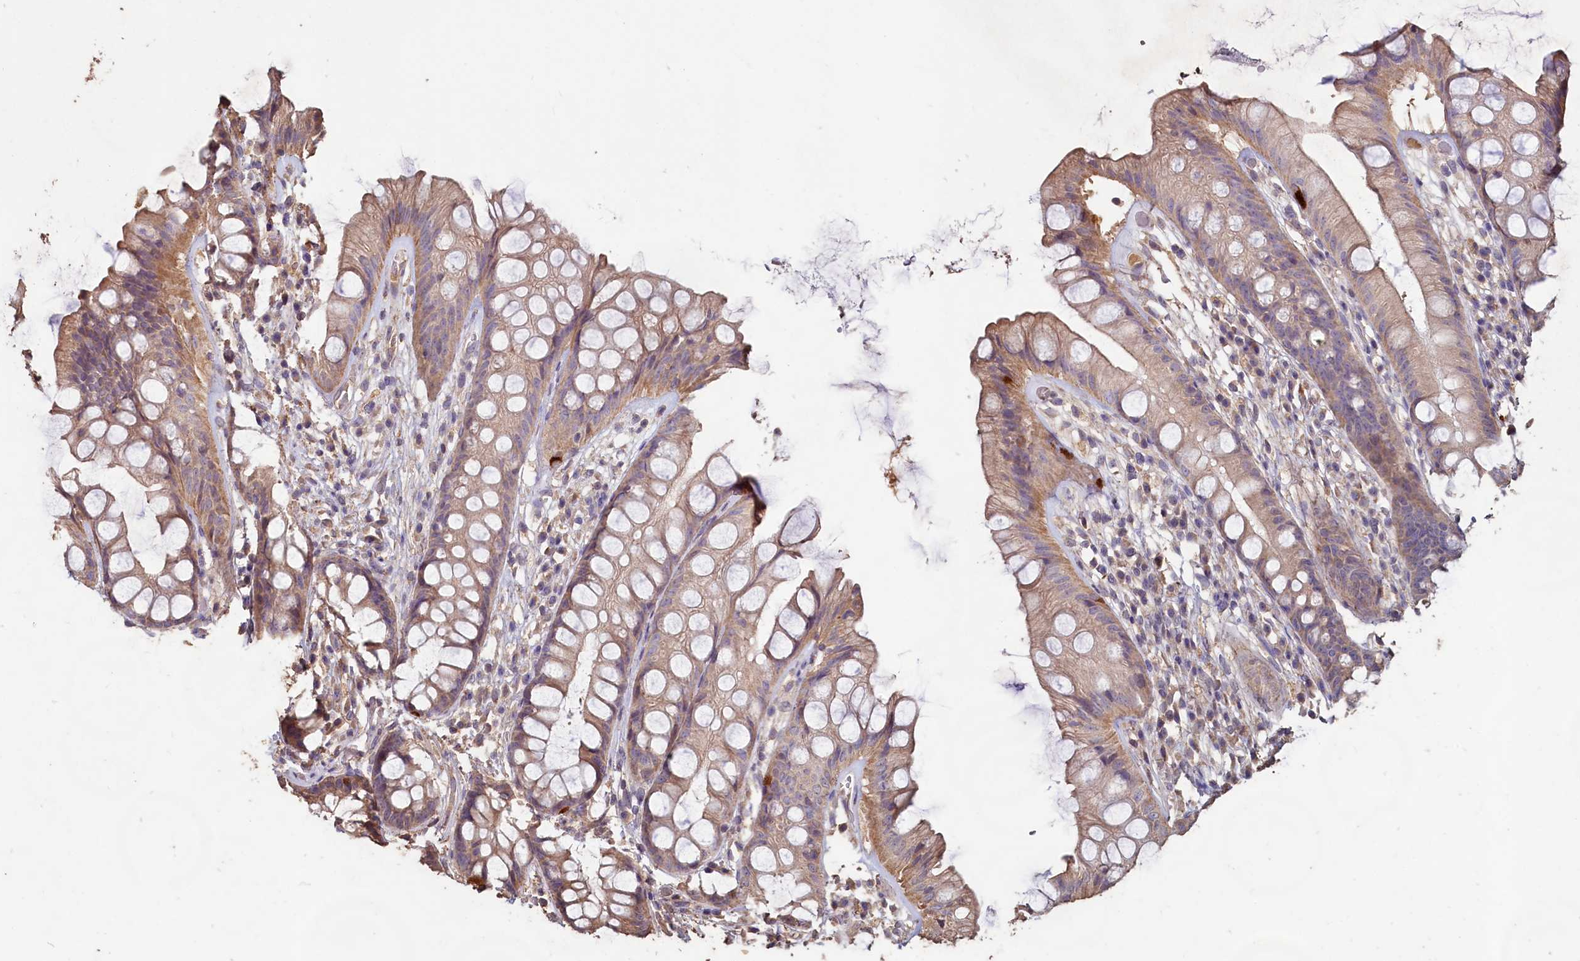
{"staining": {"intensity": "moderate", "quantity": "25%-75%", "location": "cytoplasmic/membranous"}, "tissue": "rectum", "cell_type": "Glandular cells", "image_type": "normal", "snomed": [{"axis": "morphology", "description": "Normal tissue, NOS"}, {"axis": "topography", "description": "Rectum"}], "caption": "Immunohistochemistry of benign human rectum displays medium levels of moderate cytoplasmic/membranous expression in approximately 25%-75% of glandular cells.", "gene": "FUNDC1", "patient": {"sex": "male", "age": 74}}